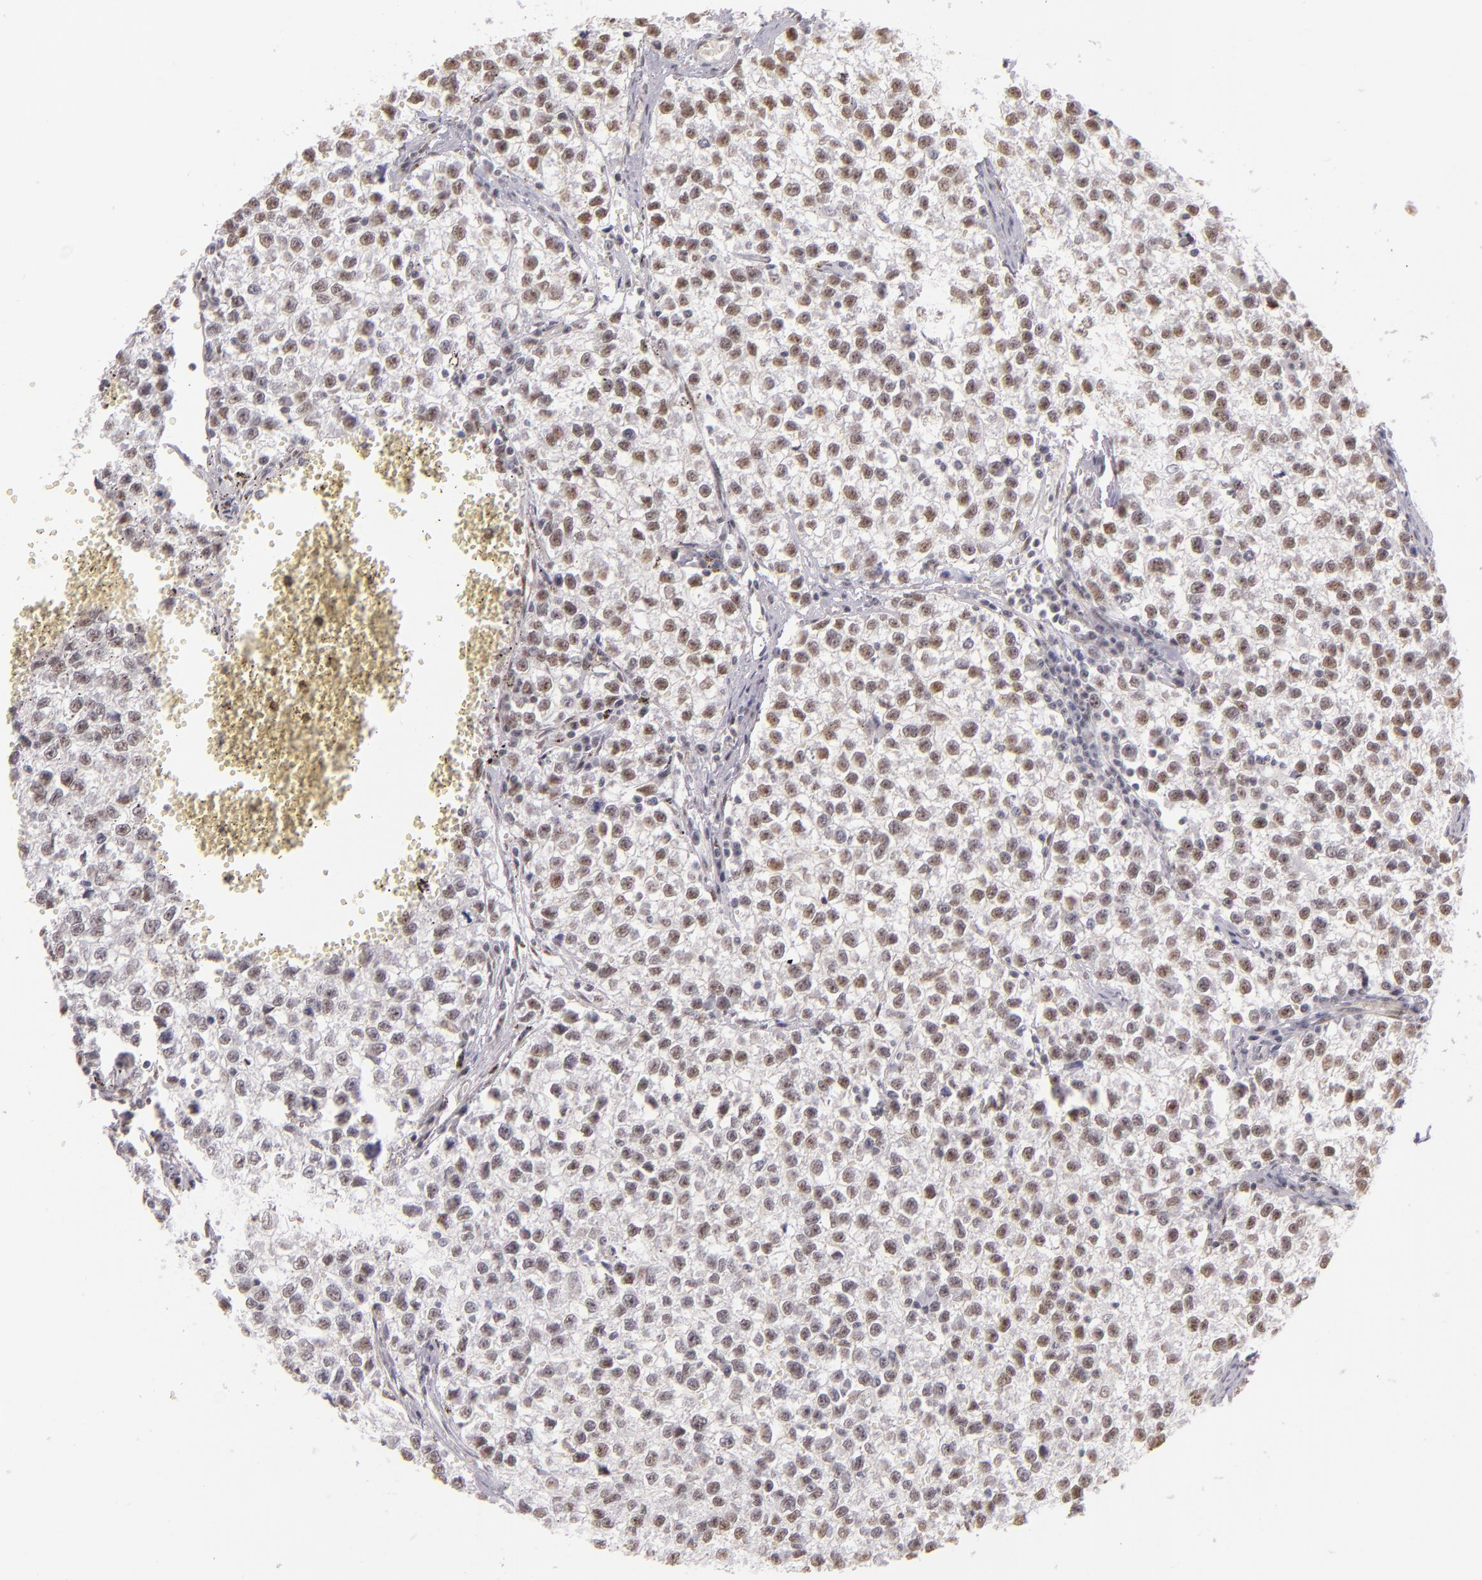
{"staining": {"intensity": "moderate", "quantity": ">75%", "location": "nuclear"}, "tissue": "testis cancer", "cell_type": "Tumor cells", "image_type": "cancer", "snomed": [{"axis": "morphology", "description": "Seminoma, NOS"}, {"axis": "topography", "description": "Testis"}], "caption": "IHC (DAB (3,3'-diaminobenzidine)) staining of human testis seminoma demonstrates moderate nuclear protein positivity in approximately >75% of tumor cells.", "gene": "NCOR2", "patient": {"sex": "male", "age": 35}}